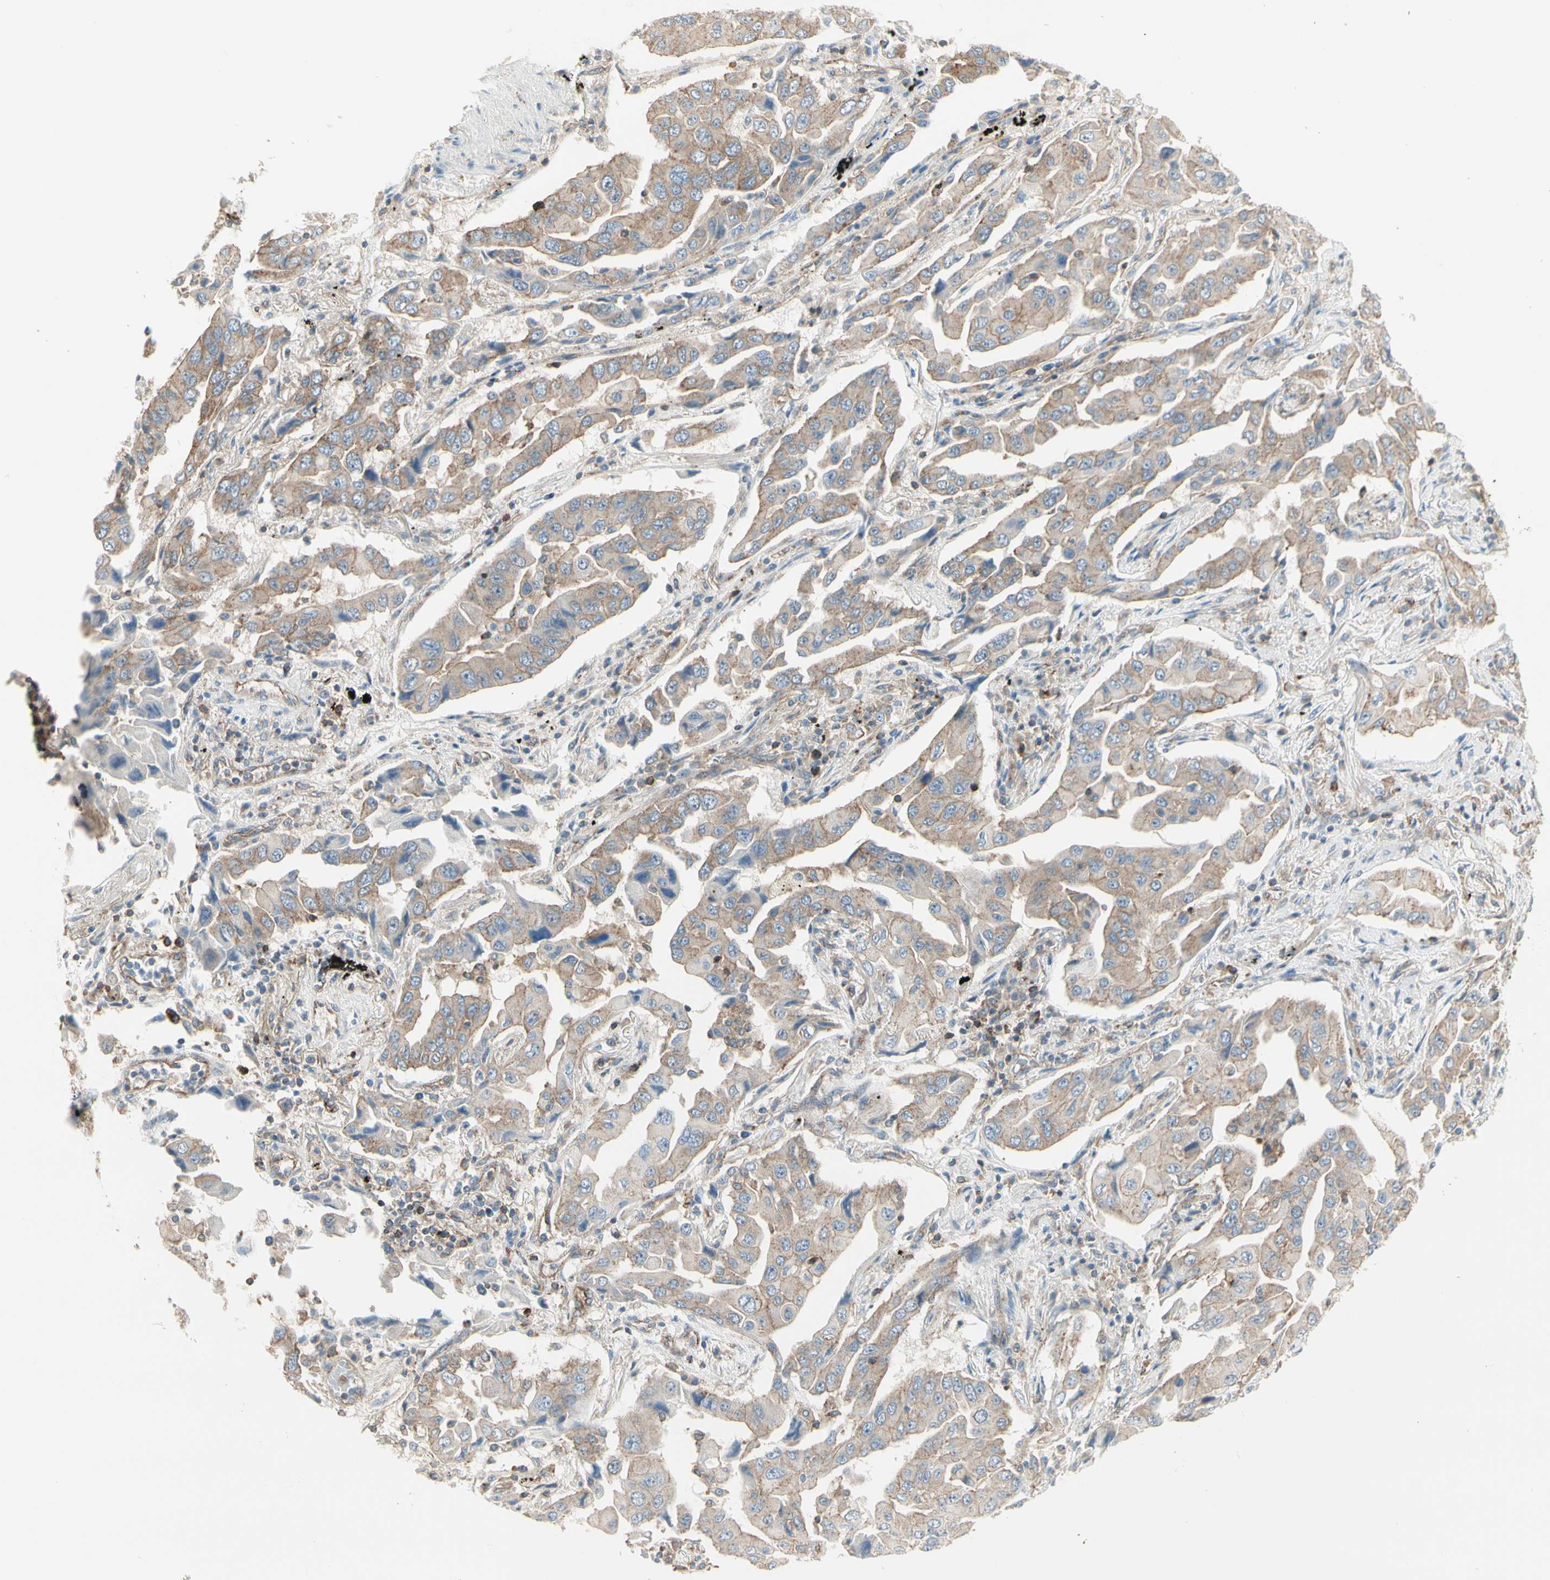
{"staining": {"intensity": "weak", "quantity": ">75%", "location": "cytoplasmic/membranous"}, "tissue": "lung cancer", "cell_type": "Tumor cells", "image_type": "cancer", "snomed": [{"axis": "morphology", "description": "Adenocarcinoma, NOS"}, {"axis": "topography", "description": "Lung"}], "caption": "A brown stain highlights weak cytoplasmic/membranous expression of a protein in human lung cancer (adenocarcinoma) tumor cells.", "gene": "AGFG1", "patient": {"sex": "female", "age": 65}}